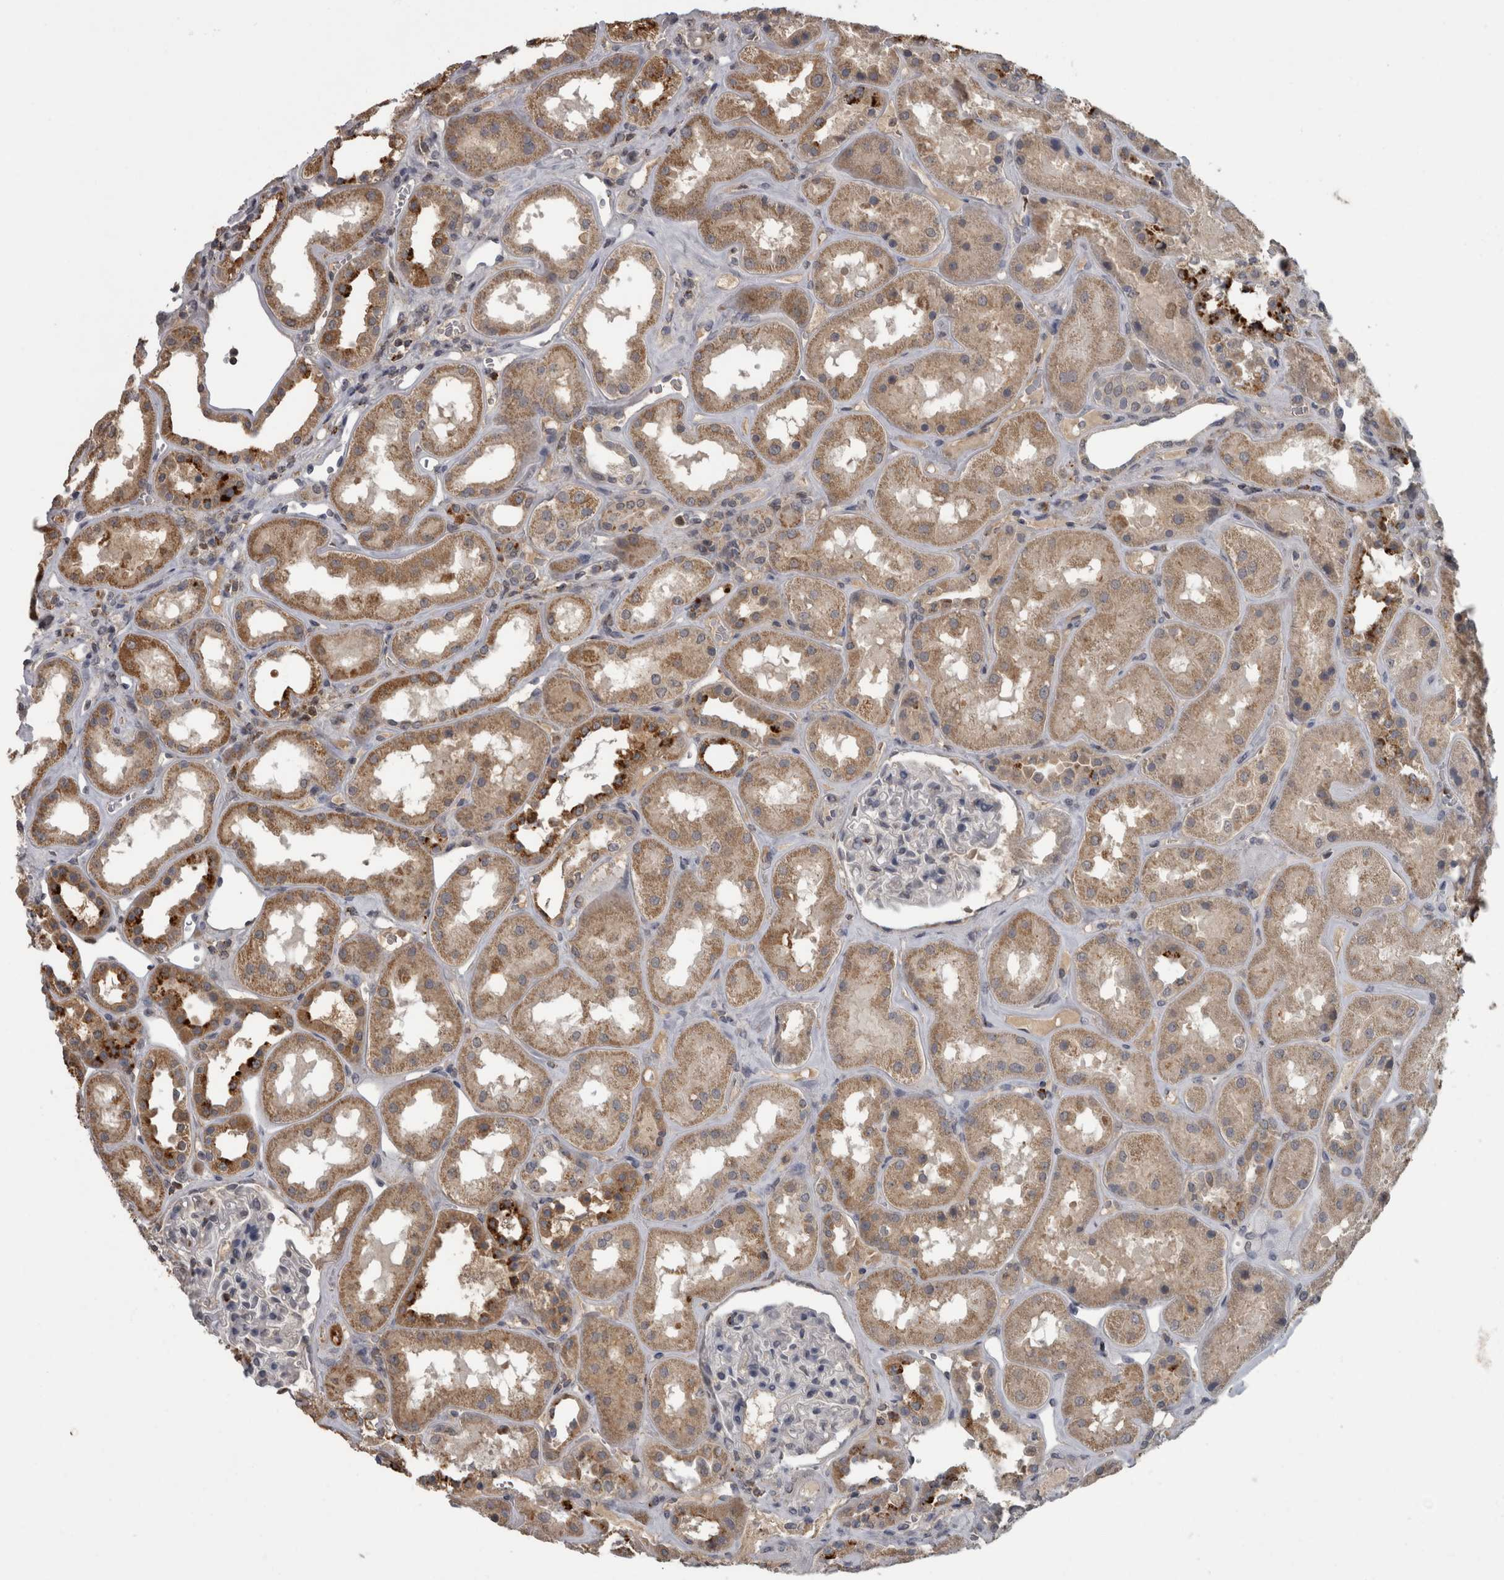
{"staining": {"intensity": "negative", "quantity": "none", "location": "none"}, "tissue": "kidney", "cell_type": "Cells in glomeruli", "image_type": "normal", "snomed": [{"axis": "morphology", "description": "Normal tissue, NOS"}, {"axis": "topography", "description": "Kidney"}], "caption": "Protein analysis of normal kidney reveals no significant expression in cells in glomeruli.", "gene": "NAAA", "patient": {"sex": "male", "age": 70}}